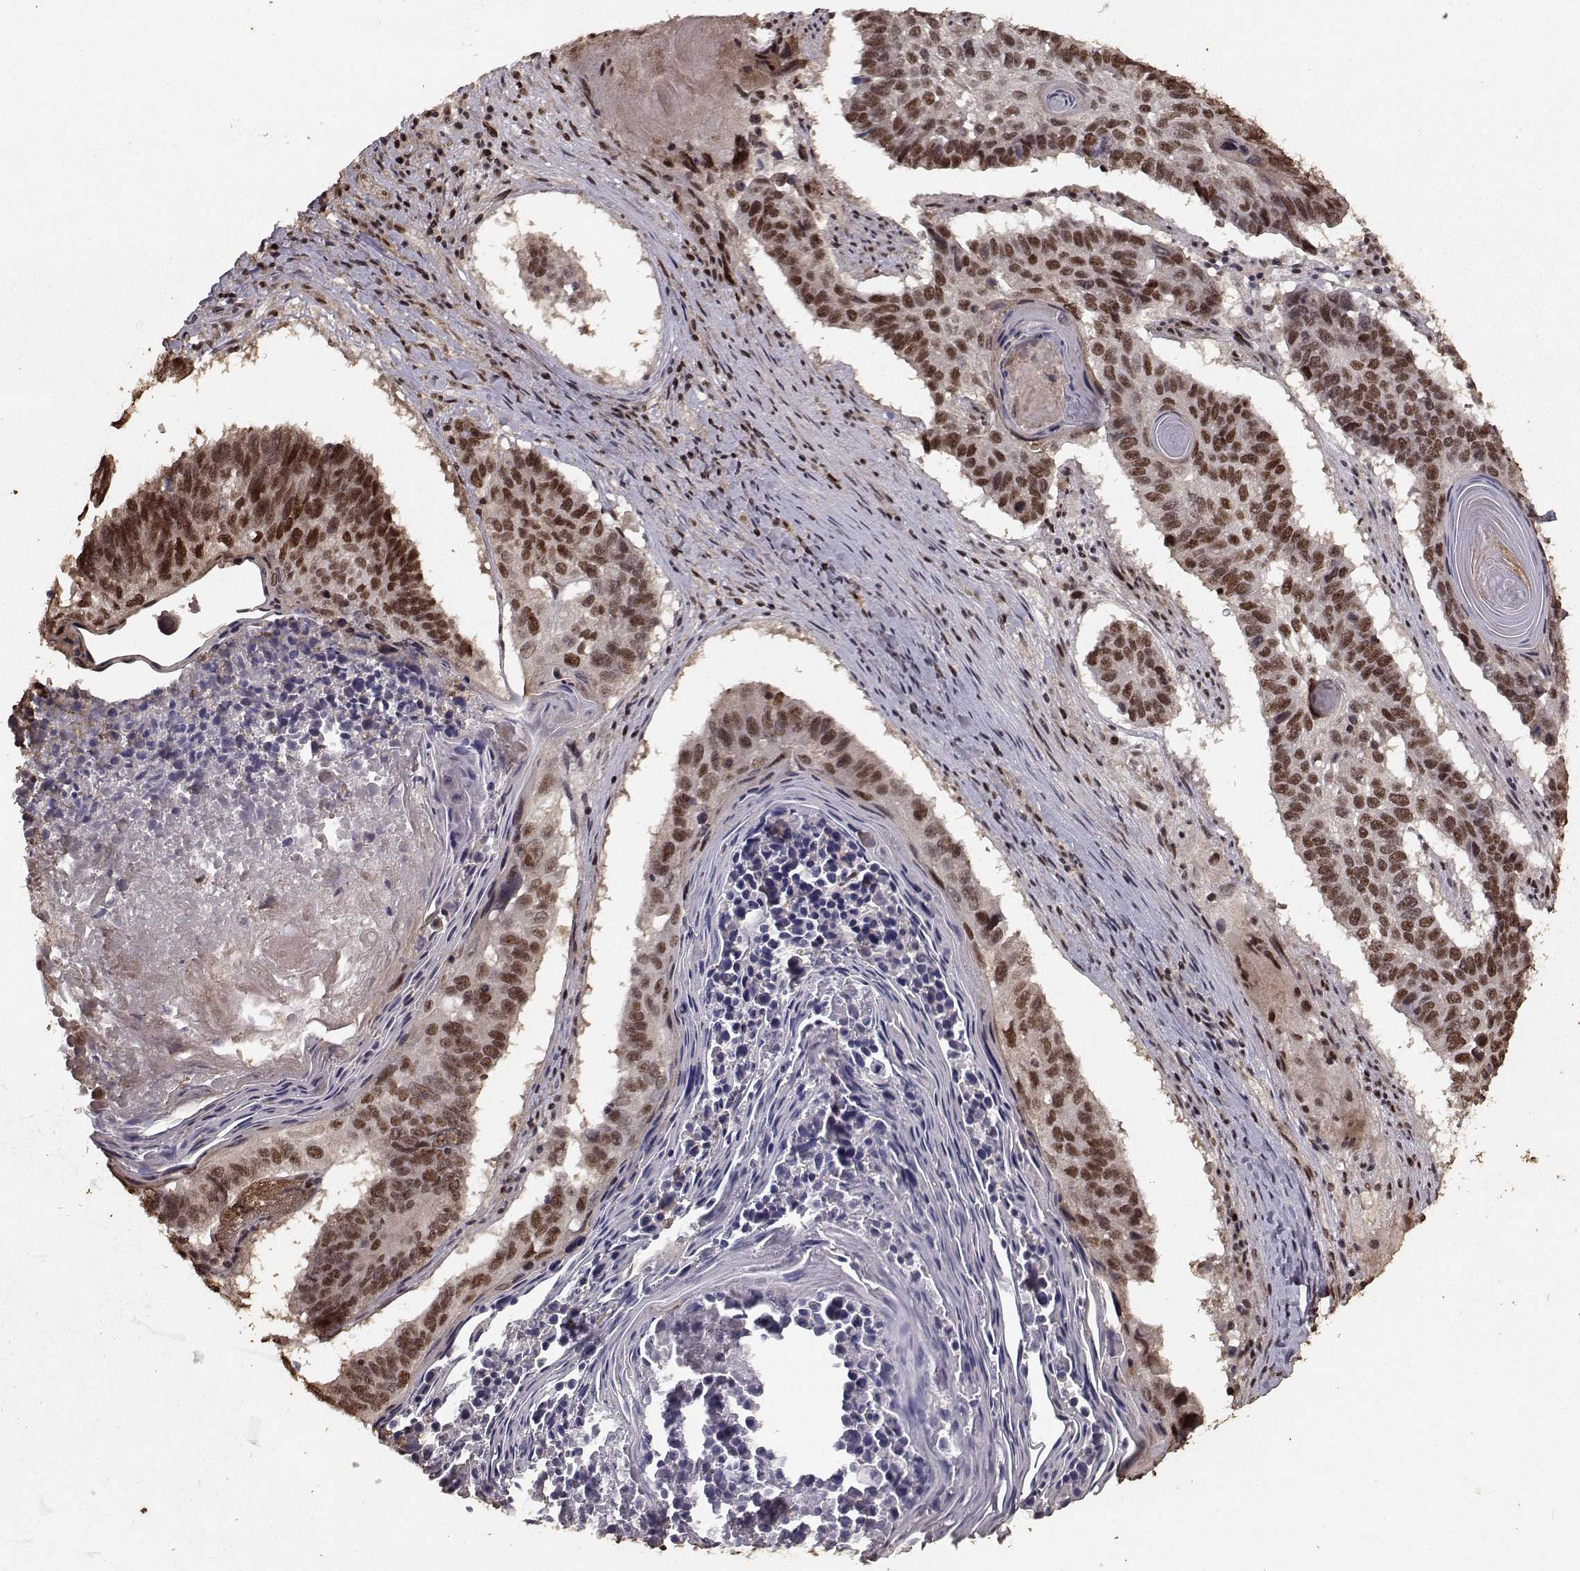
{"staining": {"intensity": "strong", "quantity": "25%-75%", "location": "nuclear"}, "tissue": "lung cancer", "cell_type": "Tumor cells", "image_type": "cancer", "snomed": [{"axis": "morphology", "description": "Squamous cell carcinoma, NOS"}, {"axis": "topography", "description": "Lung"}], "caption": "An immunohistochemistry (IHC) micrograph of neoplastic tissue is shown. Protein staining in brown shows strong nuclear positivity in lung cancer within tumor cells.", "gene": "SF1", "patient": {"sex": "male", "age": 73}}